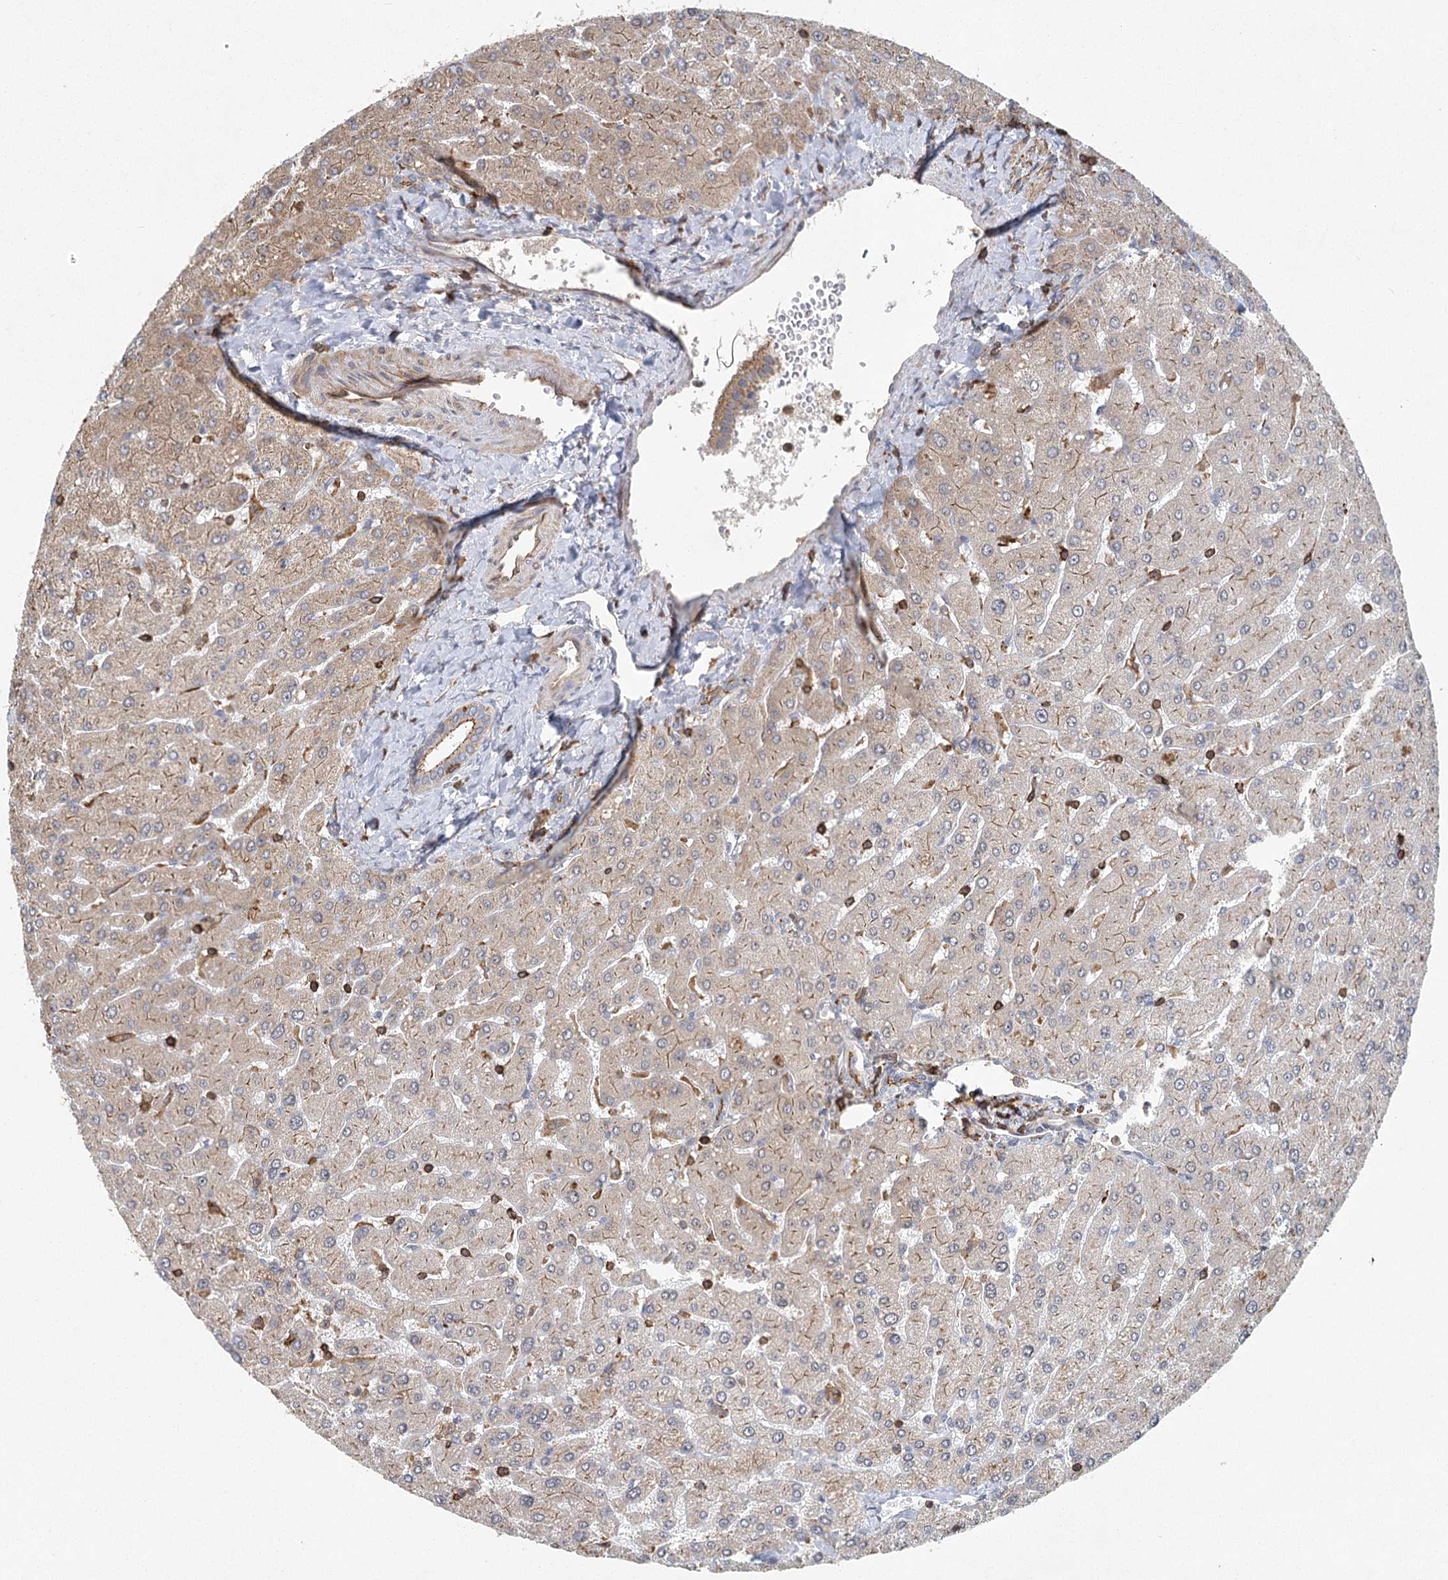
{"staining": {"intensity": "moderate", "quantity": "<25%", "location": "cytoplasmic/membranous"}, "tissue": "liver", "cell_type": "Cholangiocytes", "image_type": "normal", "snomed": [{"axis": "morphology", "description": "Normal tissue, NOS"}, {"axis": "topography", "description": "Liver"}], "caption": "Immunohistochemical staining of unremarkable human liver demonstrates low levels of moderate cytoplasmic/membranous expression in approximately <25% of cholangiocytes. (brown staining indicates protein expression, while blue staining denotes nuclei).", "gene": "PLEKHA7", "patient": {"sex": "male", "age": 55}}